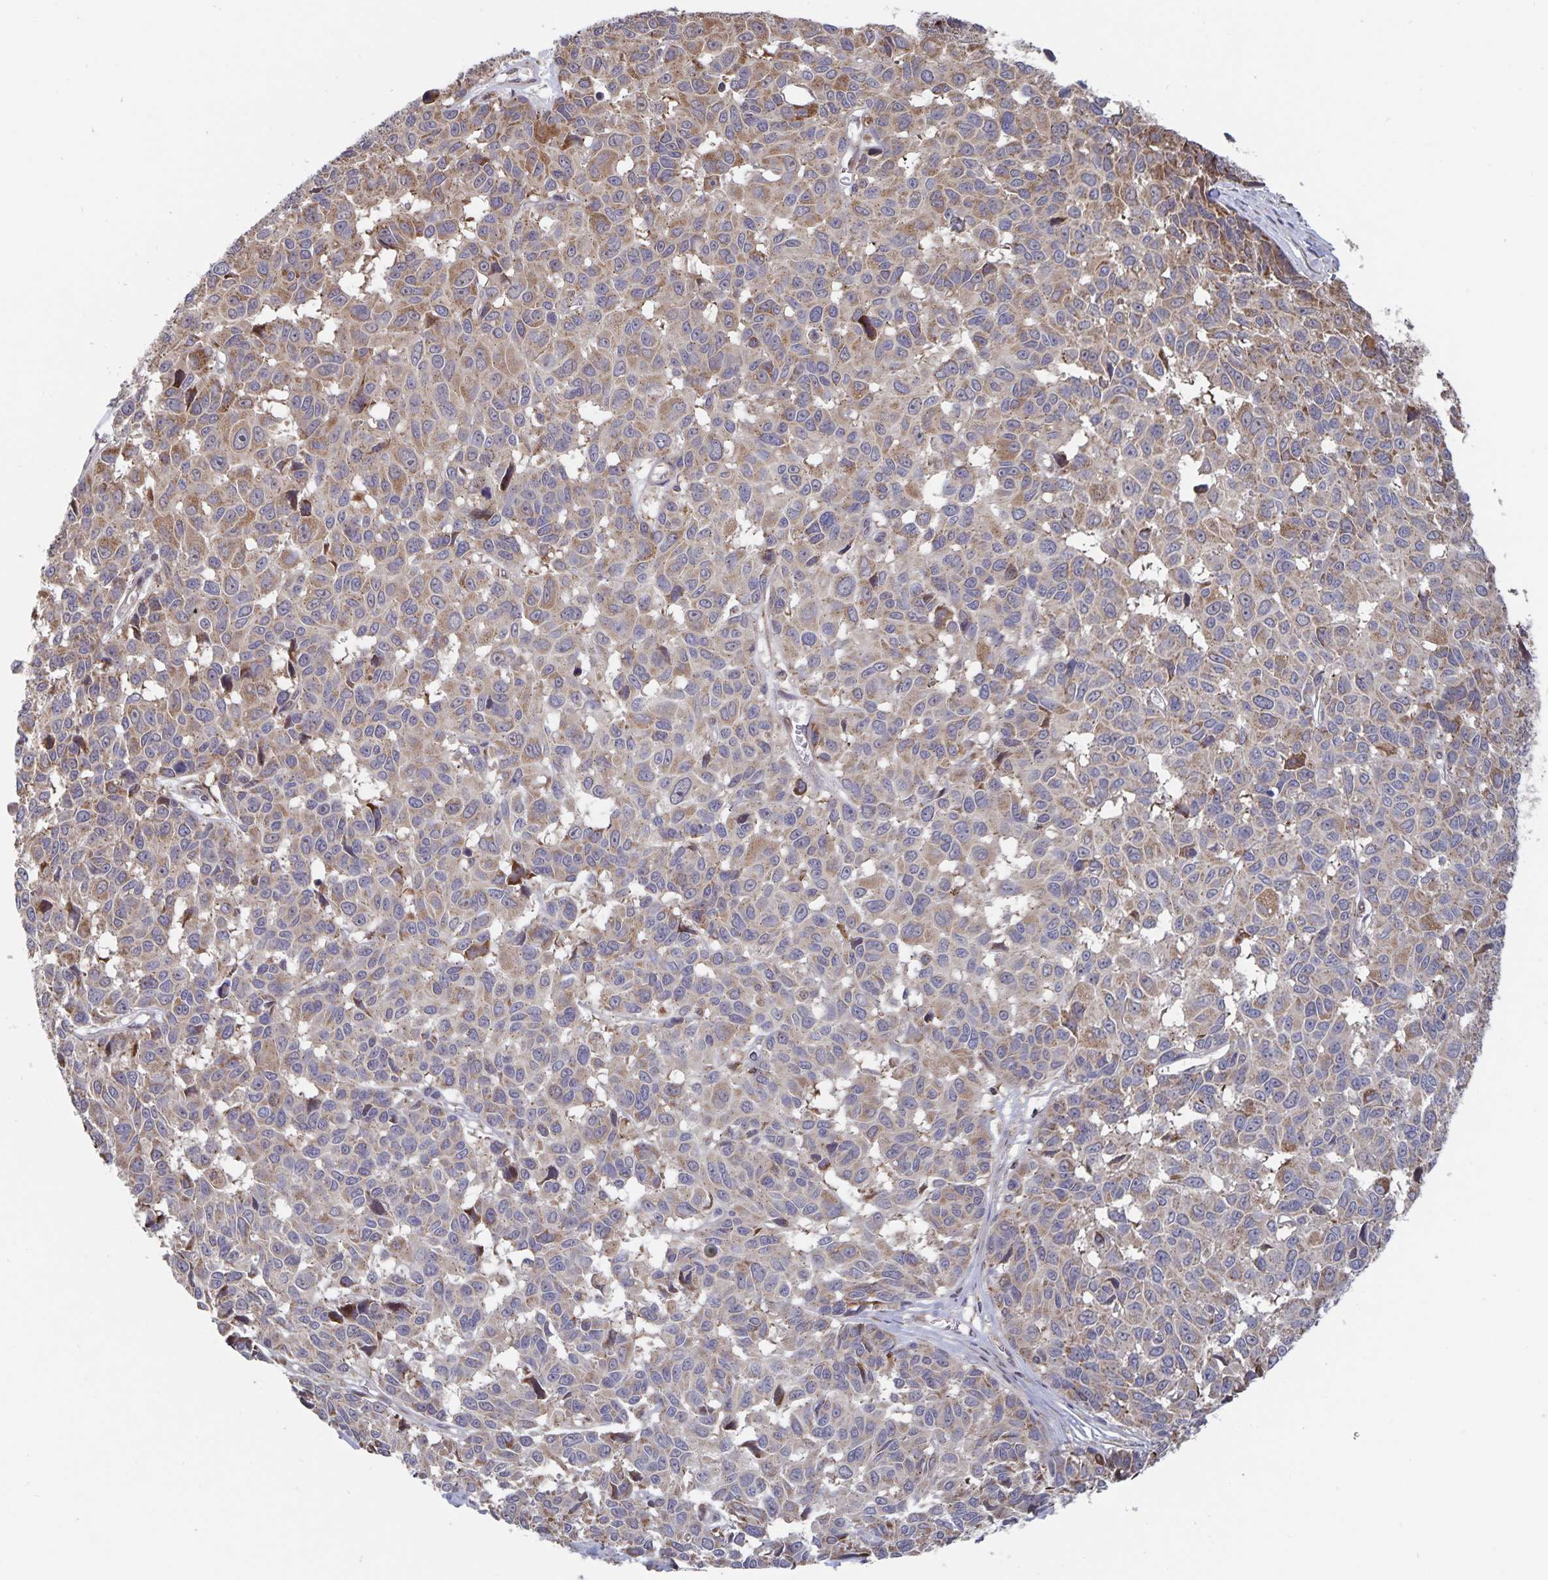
{"staining": {"intensity": "weak", "quantity": "25%-75%", "location": "cytoplasmic/membranous"}, "tissue": "melanoma", "cell_type": "Tumor cells", "image_type": "cancer", "snomed": [{"axis": "morphology", "description": "Malignant melanoma, NOS"}, {"axis": "topography", "description": "Skin"}], "caption": "Approximately 25%-75% of tumor cells in human malignant melanoma display weak cytoplasmic/membranous protein positivity as visualized by brown immunohistochemical staining.", "gene": "ACACA", "patient": {"sex": "female", "age": 66}}